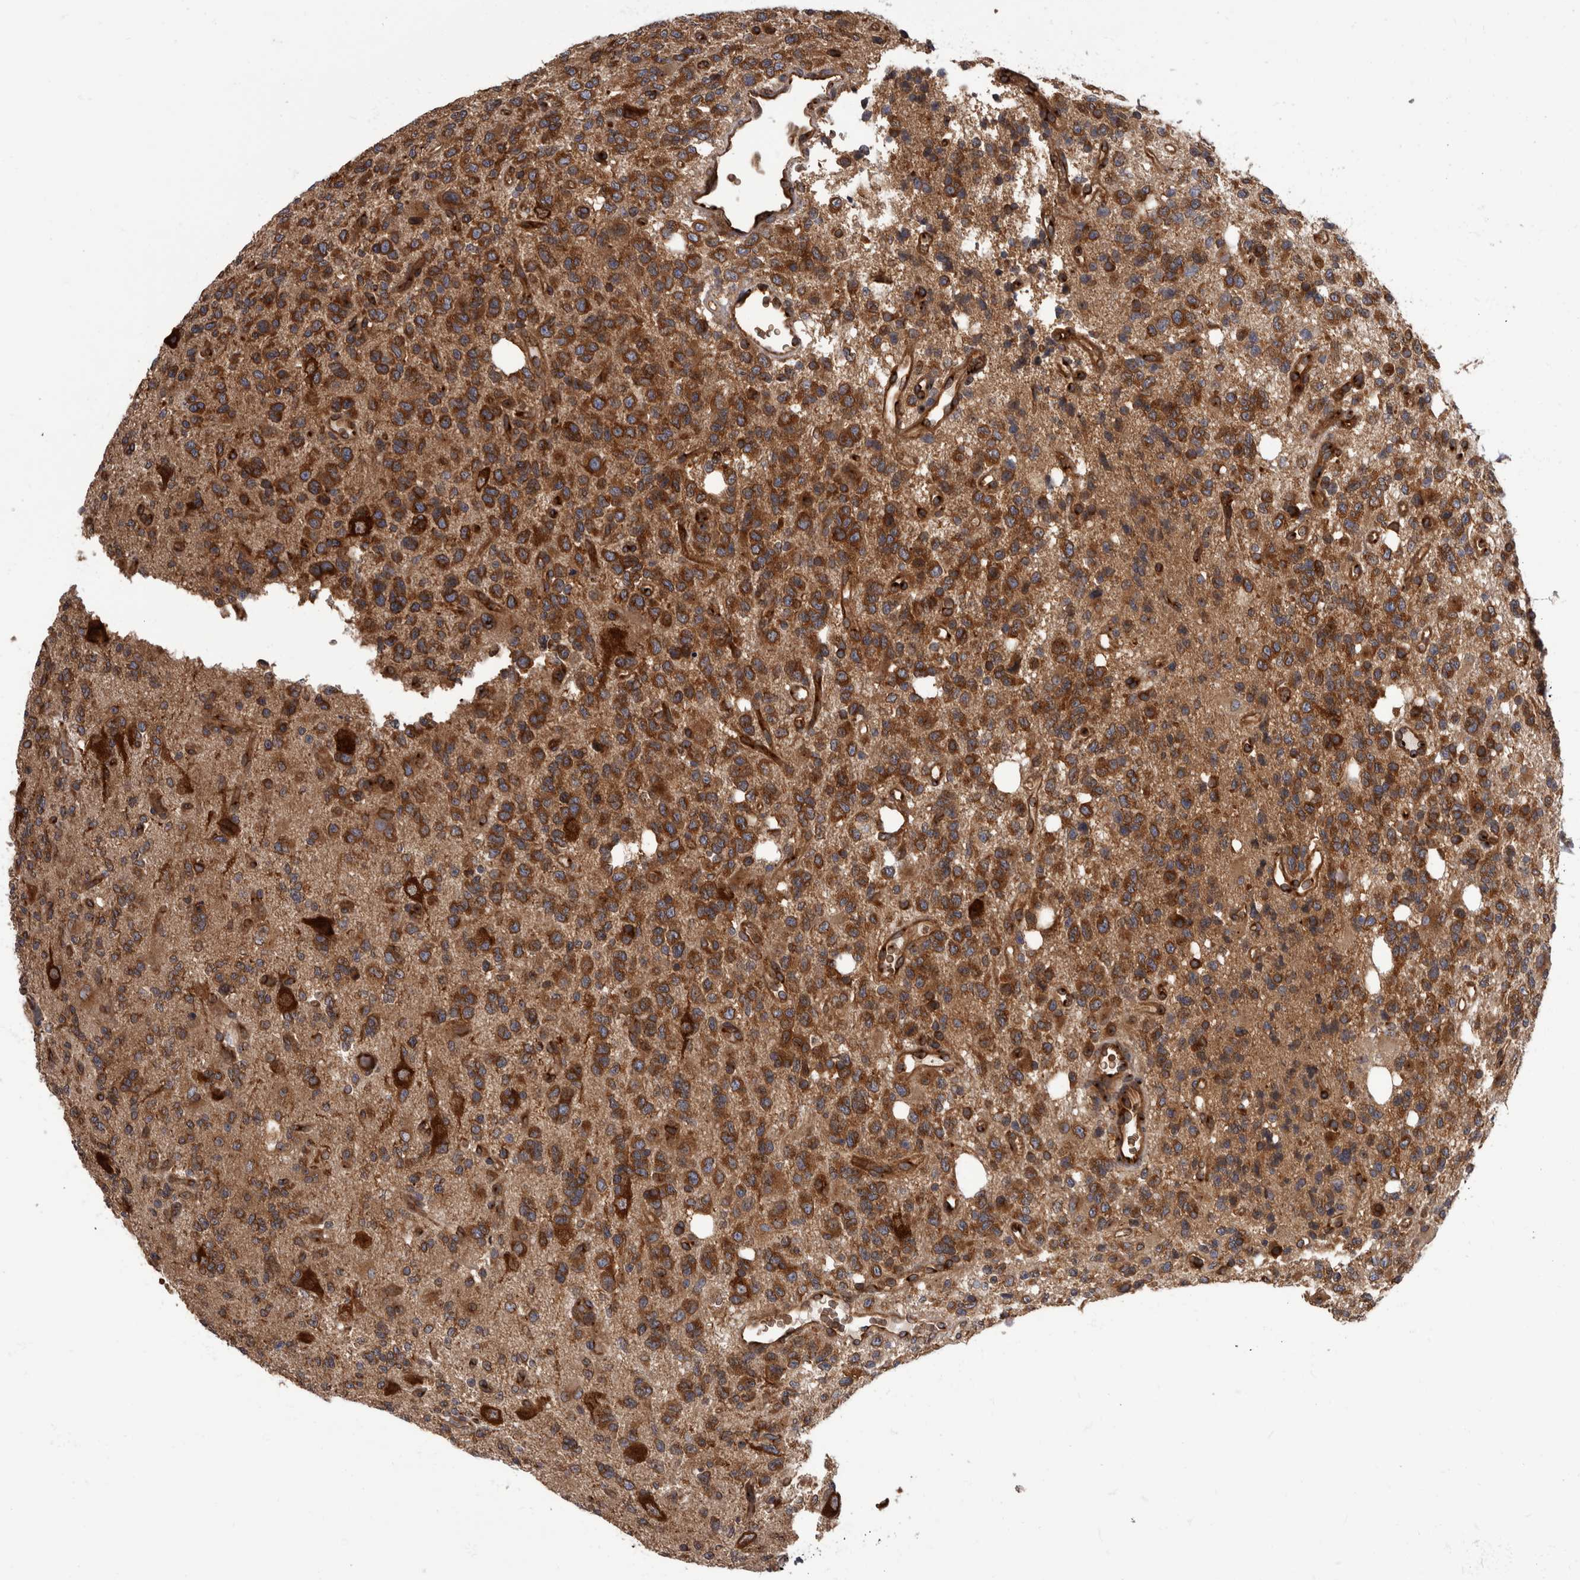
{"staining": {"intensity": "strong", "quantity": ">75%", "location": "cytoplasmic/membranous"}, "tissue": "glioma", "cell_type": "Tumor cells", "image_type": "cancer", "snomed": [{"axis": "morphology", "description": "Glioma, malignant, High grade"}, {"axis": "topography", "description": "Brain"}], "caption": "This photomicrograph demonstrates glioma stained with immunohistochemistry (IHC) to label a protein in brown. The cytoplasmic/membranous of tumor cells show strong positivity for the protein. Nuclei are counter-stained blue.", "gene": "HOOK3", "patient": {"sex": "female", "age": 62}}